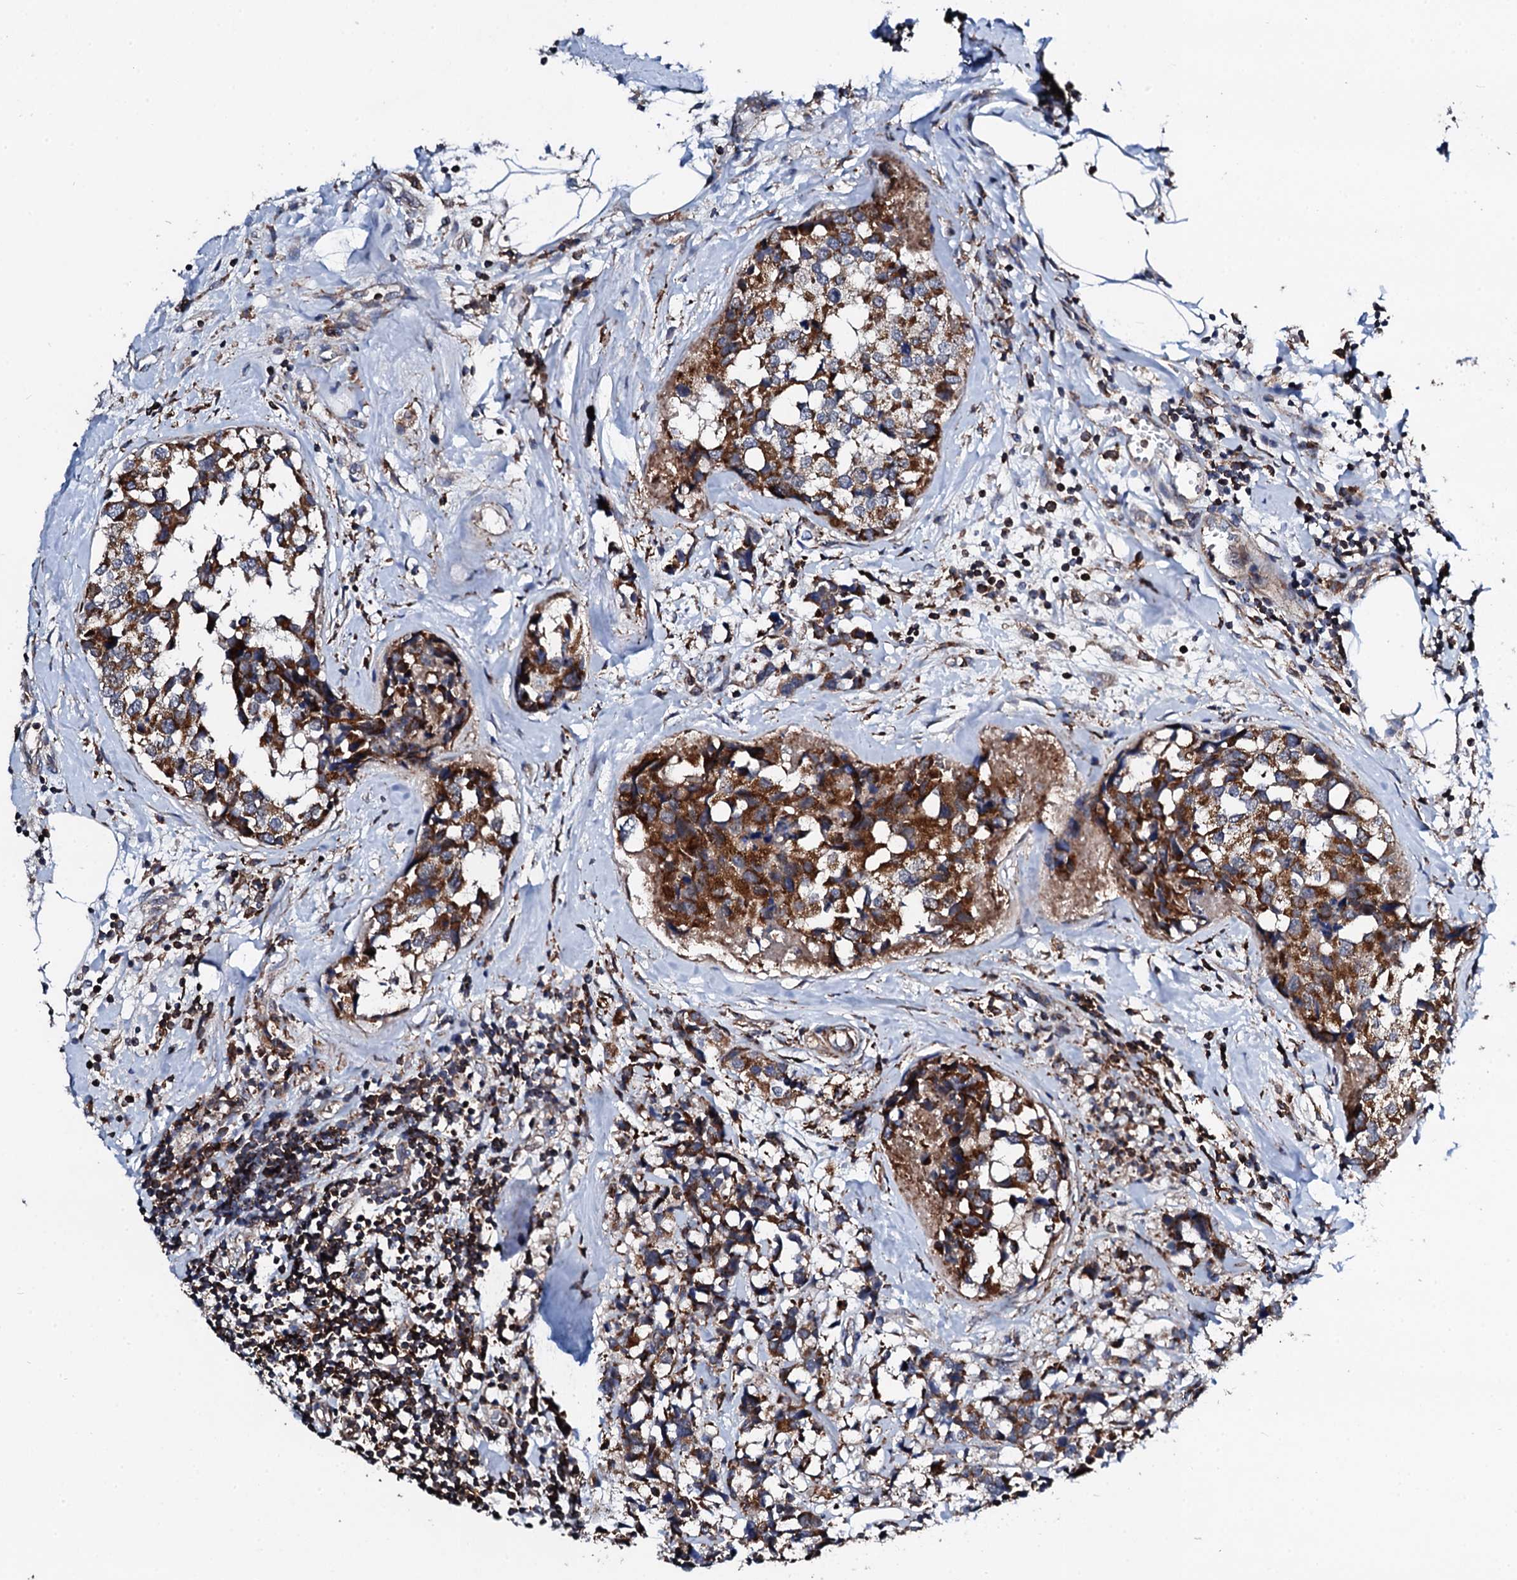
{"staining": {"intensity": "strong", "quantity": ">75%", "location": "cytoplasmic/membranous"}, "tissue": "breast cancer", "cell_type": "Tumor cells", "image_type": "cancer", "snomed": [{"axis": "morphology", "description": "Lobular carcinoma"}, {"axis": "topography", "description": "Breast"}], "caption": "An image showing strong cytoplasmic/membranous positivity in about >75% of tumor cells in breast cancer (lobular carcinoma), as visualized by brown immunohistochemical staining.", "gene": "COG4", "patient": {"sex": "female", "age": 59}}